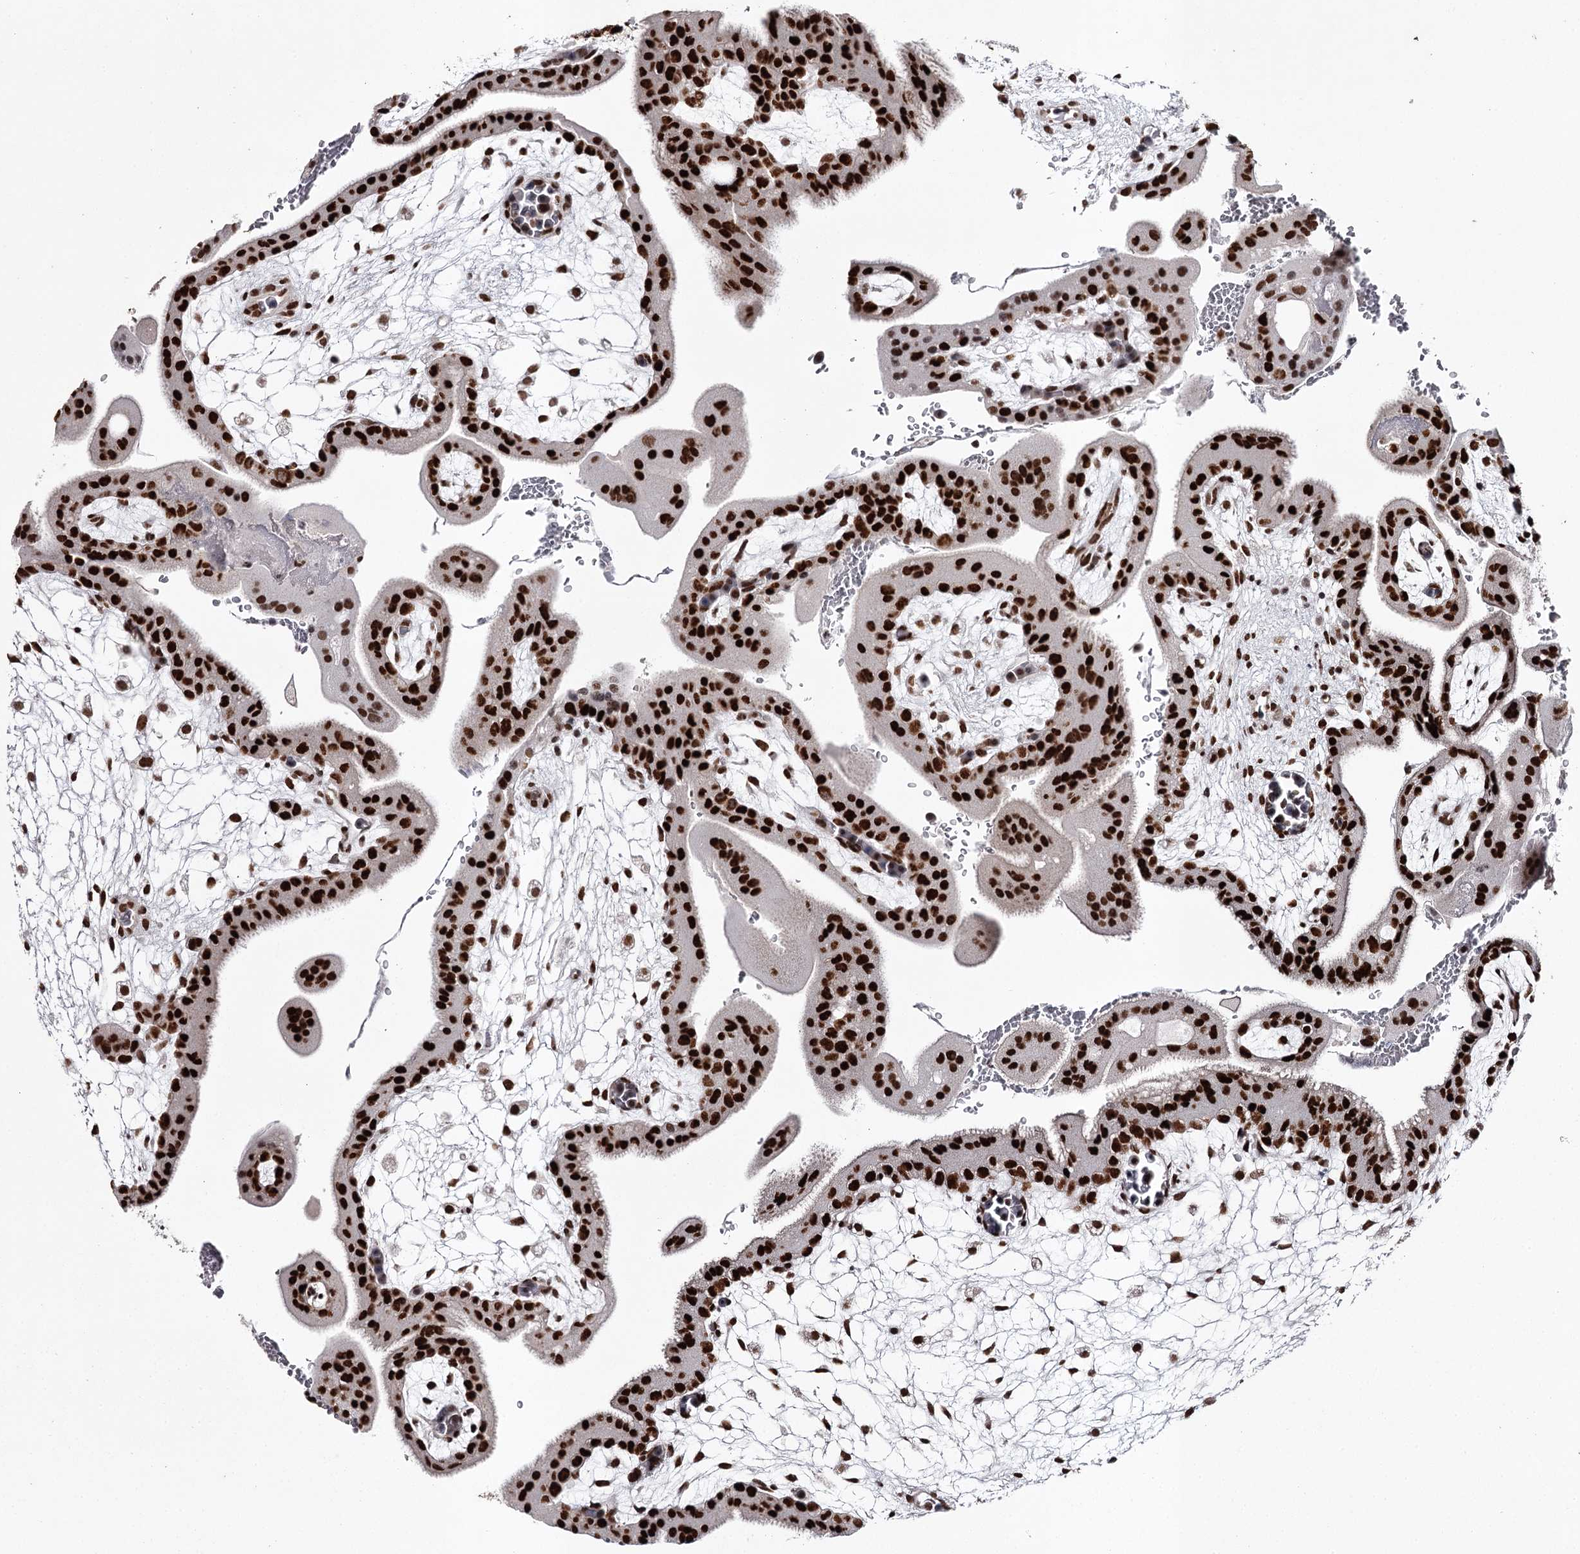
{"staining": {"intensity": "strong", "quantity": ">75%", "location": "nuclear"}, "tissue": "placenta", "cell_type": "Decidual cells", "image_type": "normal", "snomed": [{"axis": "morphology", "description": "Normal tissue, NOS"}, {"axis": "topography", "description": "Placenta"}], "caption": "A high-resolution micrograph shows immunohistochemistry (IHC) staining of benign placenta, which exhibits strong nuclear expression in about >75% of decidual cells.", "gene": "PSPC1", "patient": {"sex": "female", "age": 35}}